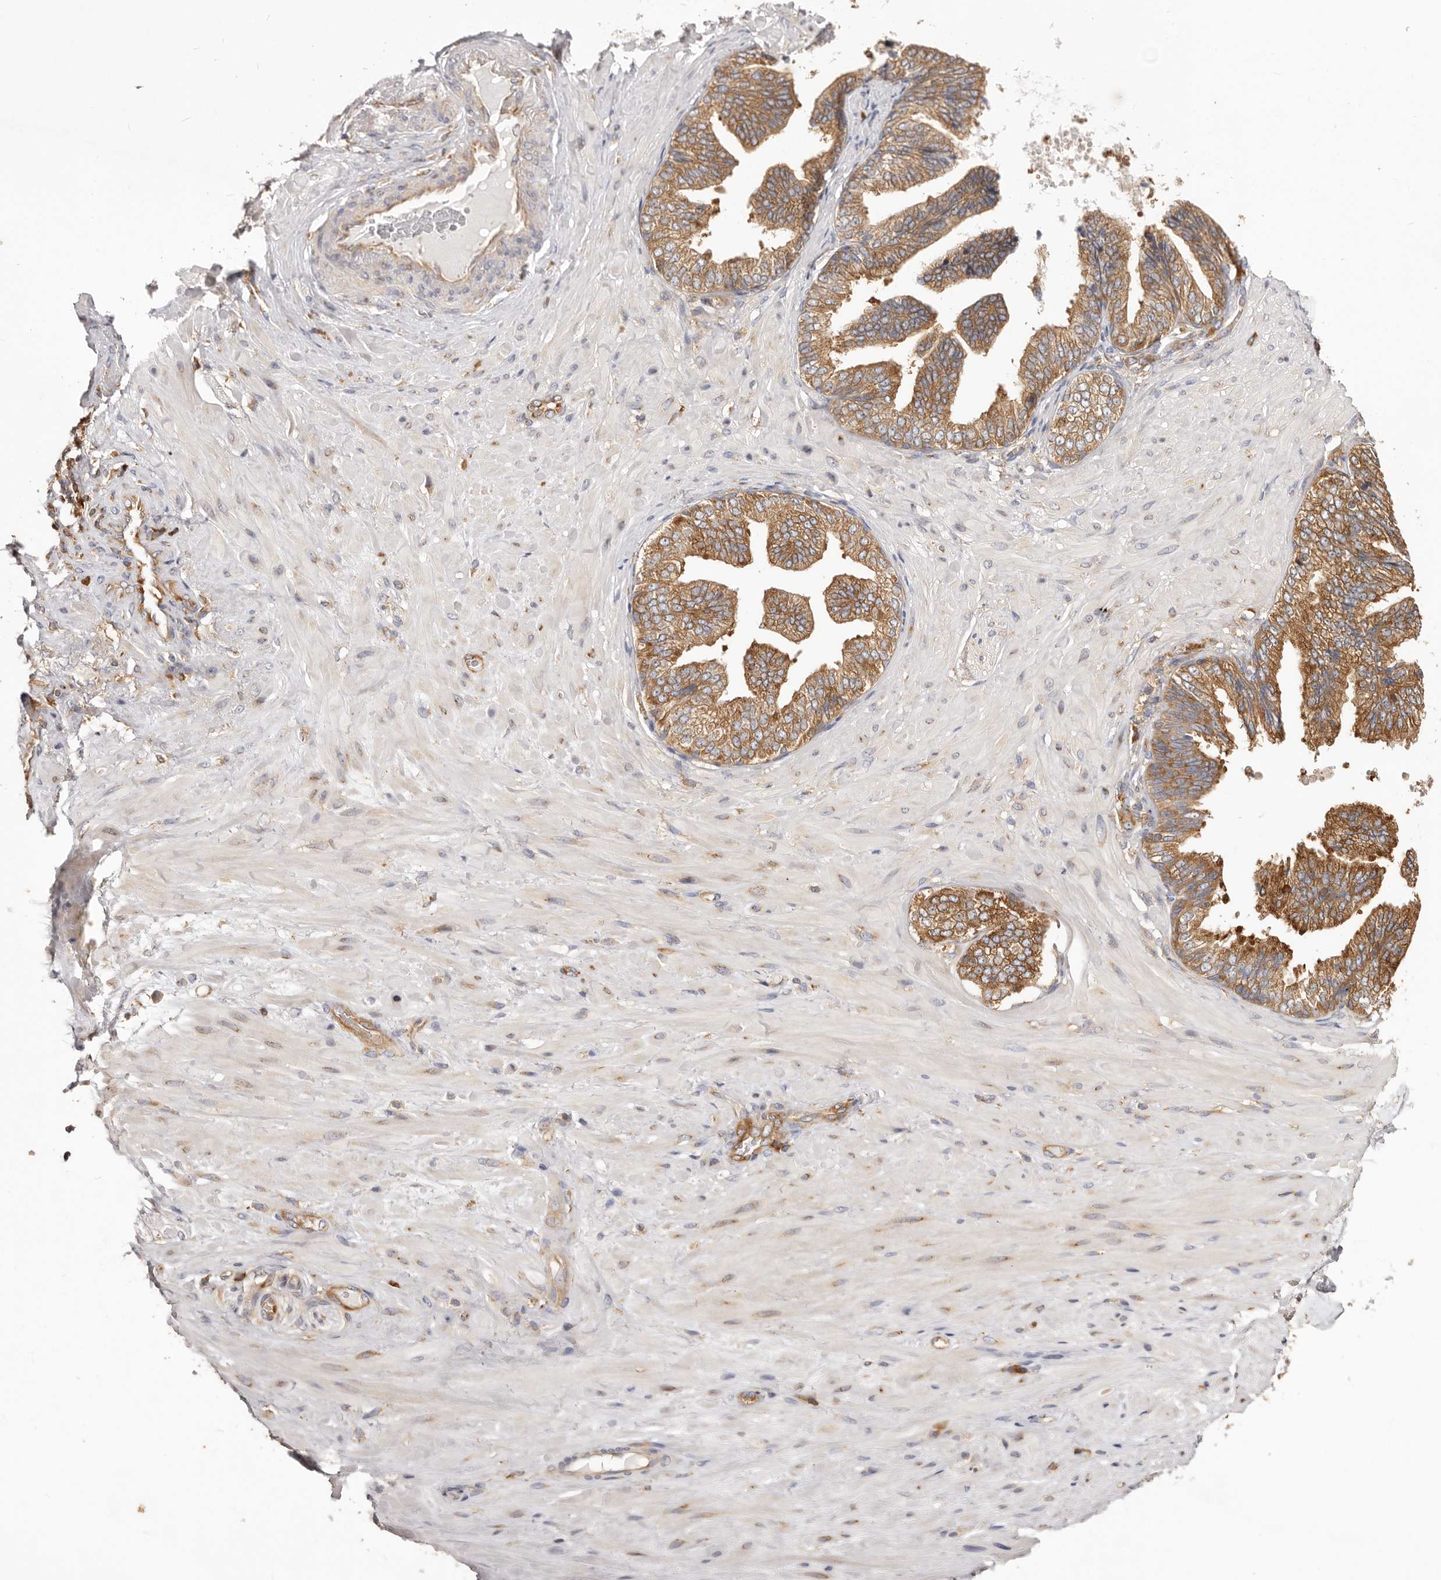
{"staining": {"intensity": "weak", "quantity": ">75%", "location": "cytoplasmic/membranous"}, "tissue": "adipose tissue", "cell_type": "Adipocytes", "image_type": "normal", "snomed": [{"axis": "morphology", "description": "Normal tissue, NOS"}, {"axis": "morphology", "description": "Adenocarcinoma, Low grade"}, {"axis": "topography", "description": "Prostate"}, {"axis": "topography", "description": "Peripheral nerve tissue"}], "caption": "Immunohistochemical staining of benign adipose tissue shows >75% levels of weak cytoplasmic/membranous protein expression in about >75% of adipocytes.", "gene": "EPRS1", "patient": {"sex": "male", "age": 63}}